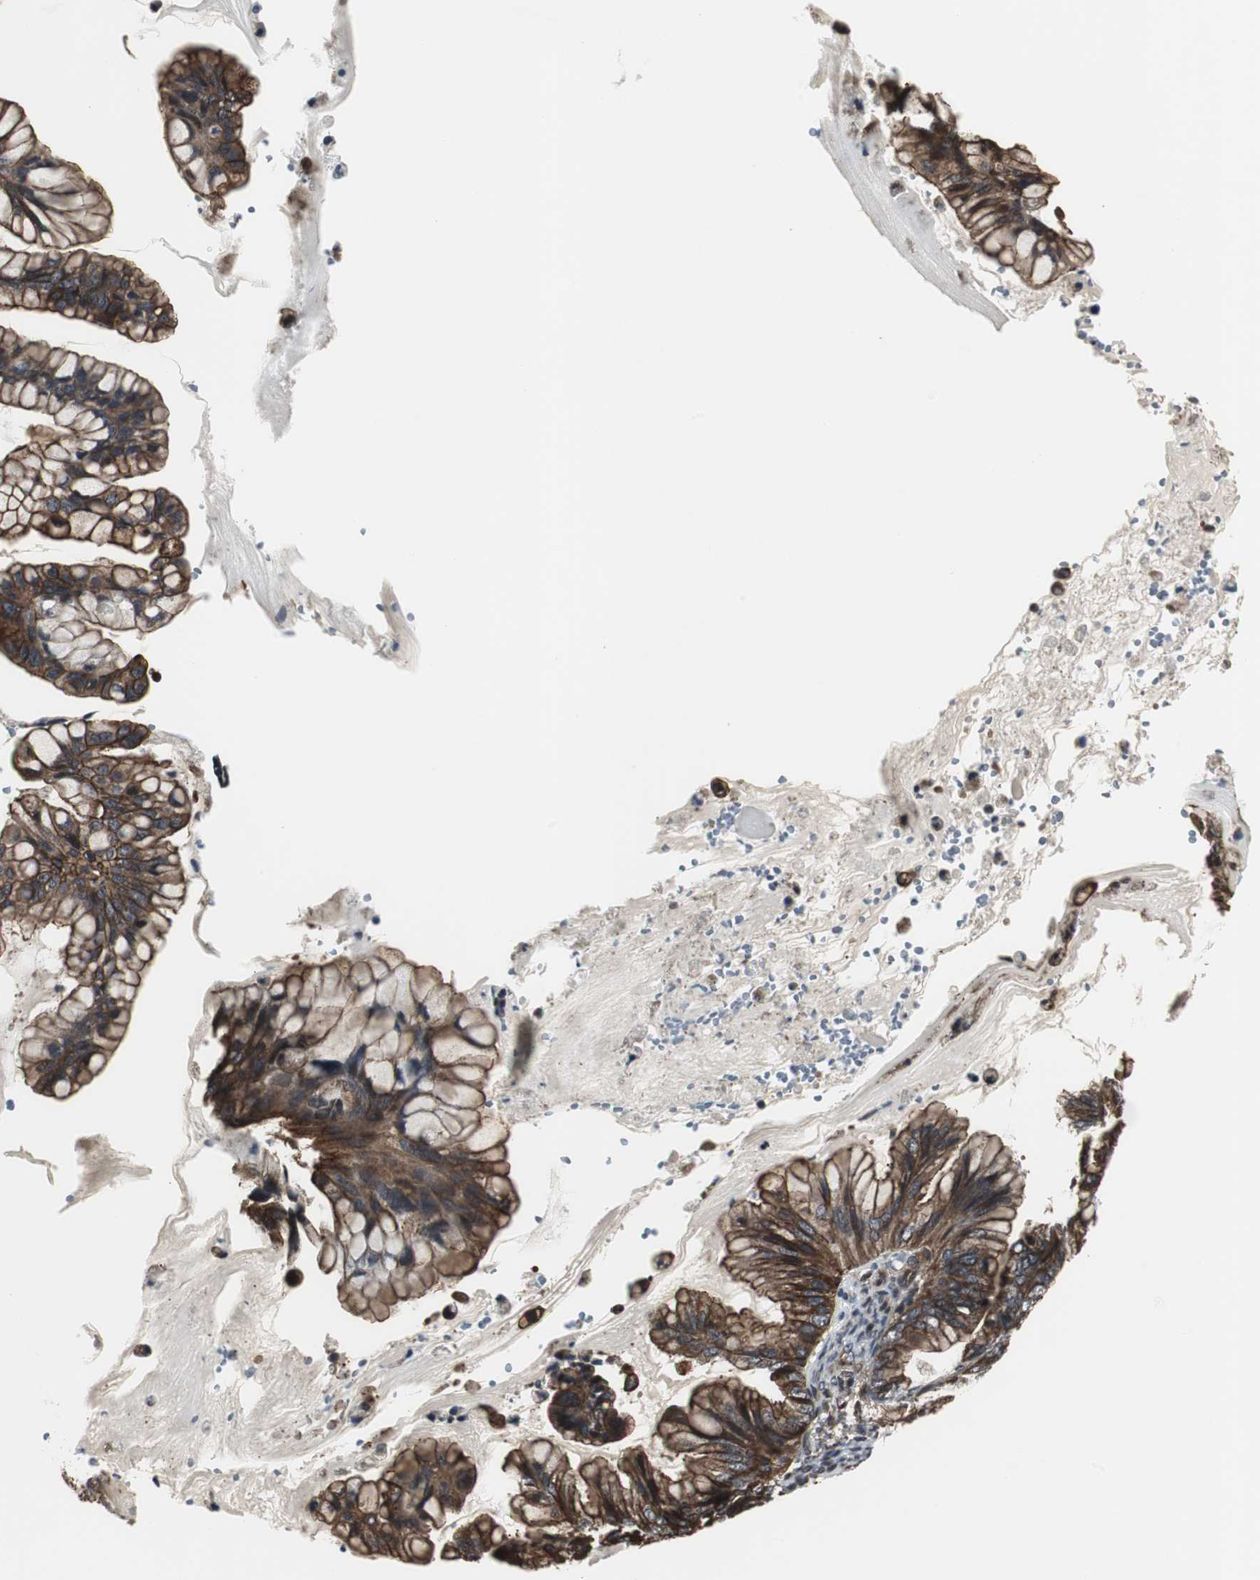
{"staining": {"intensity": "strong", "quantity": ">75%", "location": "cytoplasmic/membranous"}, "tissue": "ovarian cancer", "cell_type": "Tumor cells", "image_type": "cancer", "snomed": [{"axis": "morphology", "description": "Cystadenocarcinoma, mucinous, NOS"}, {"axis": "topography", "description": "Ovary"}], "caption": "IHC staining of ovarian mucinous cystadenocarcinoma, which shows high levels of strong cytoplasmic/membranous staining in approximately >75% of tumor cells indicating strong cytoplasmic/membranous protein expression. The staining was performed using DAB (brown) for protein detection and nuclei were counterstained in hematoxylin (blue).", "gene": "CHP1", "patient": {"sex": "female", "age": 36}}